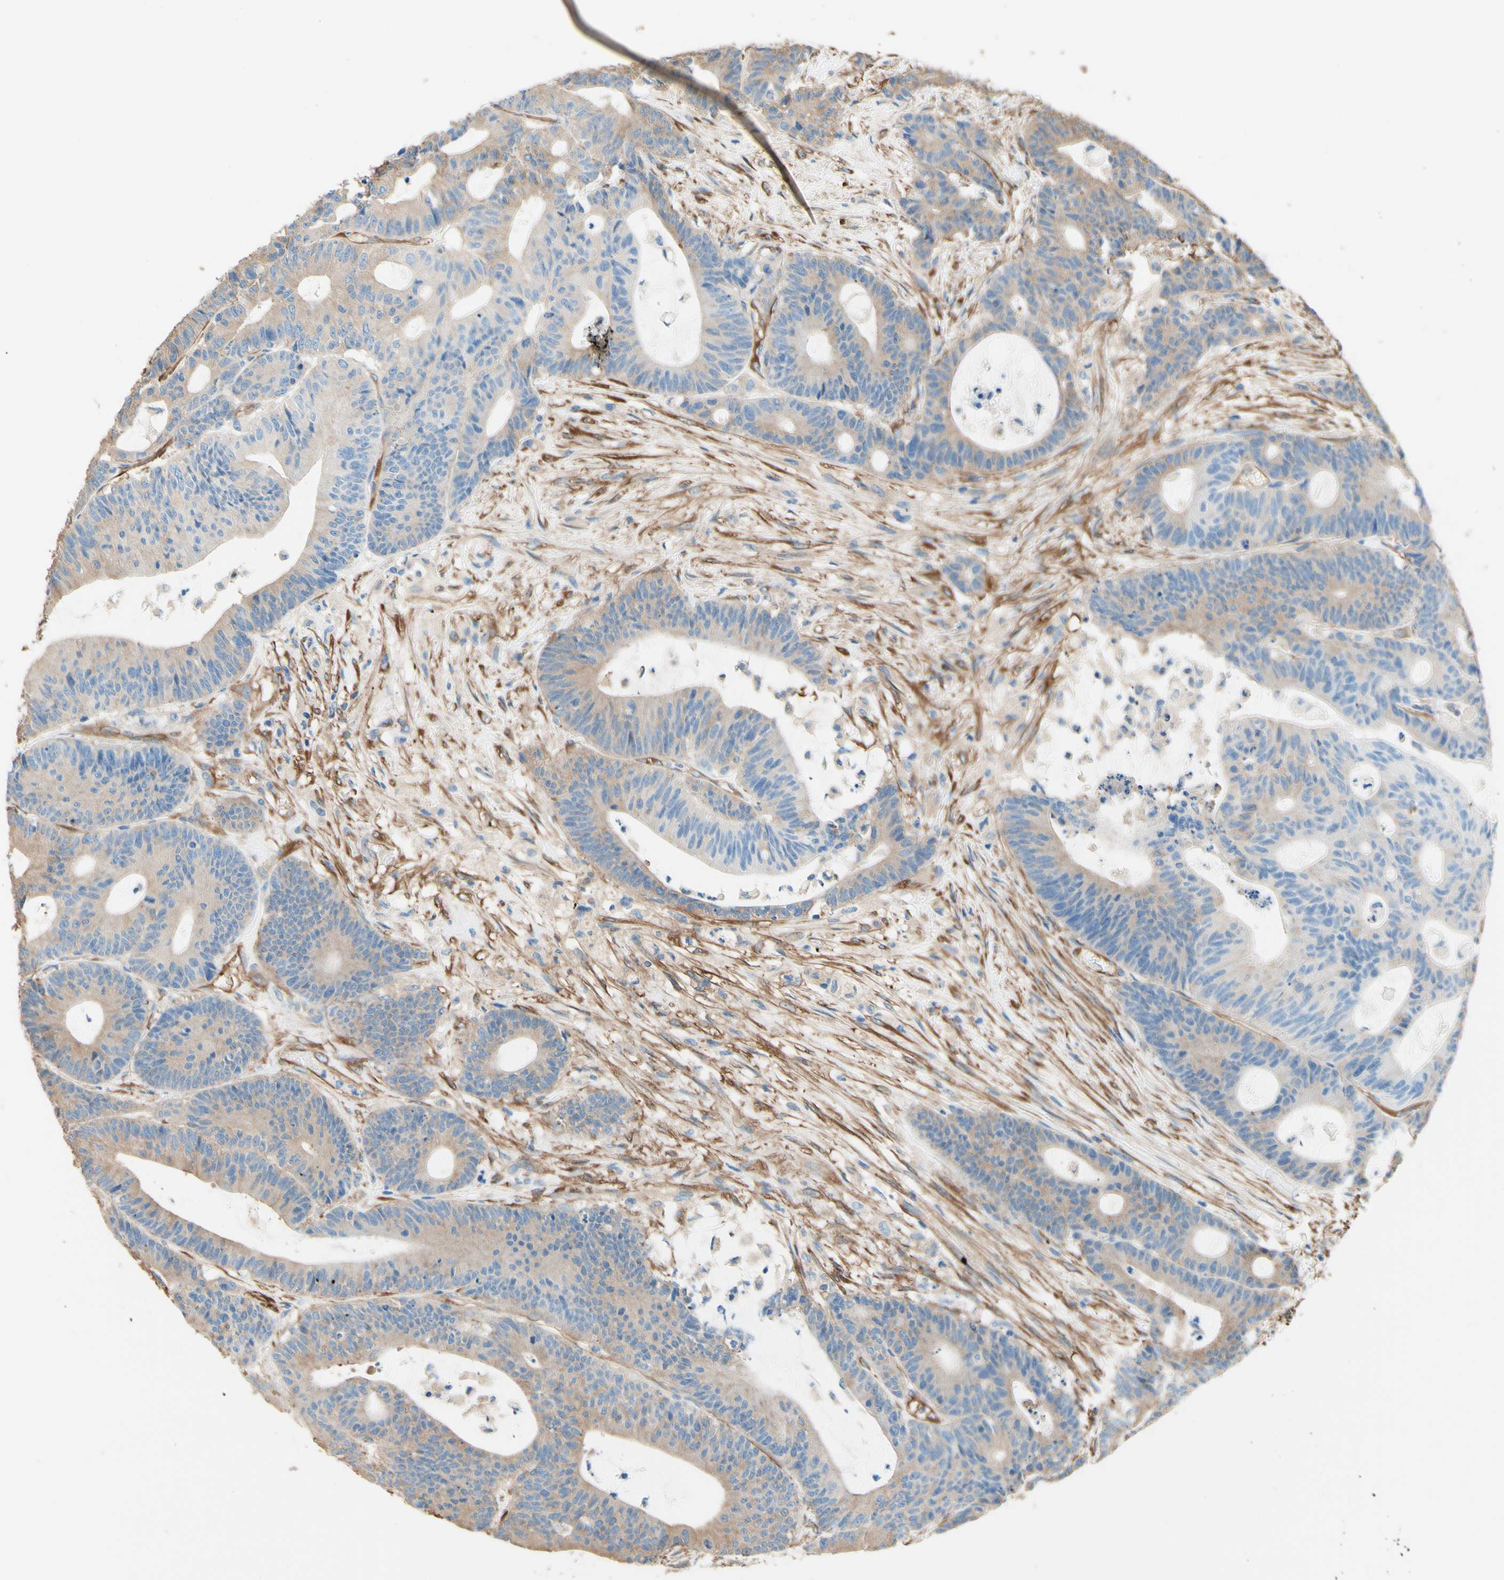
{"staining": {"intensity": "weak", "quantity": ">75%", "location": "cytoplasmic/membranous"}, "tissue": "colorectal cancer", "cell_type": "Tumor cells", "image_type": "cancer", "snomed": [{"axis": "morphology", "description": "Adenocarcinoma, NOS"}, {"axis": "topography", "description": "Colon"}], "caption": "Immunohistochemical staining of human adenocarcinoma (colorectal) displays low levels of weak cytoplasmic/membranous positivity in approximately >75% of tumor cells. (DAB = brown stain, brightfield microscopy at high magnification).", "gene": "DPYSL3", "patient": {"sex": "female", "age": 84}}